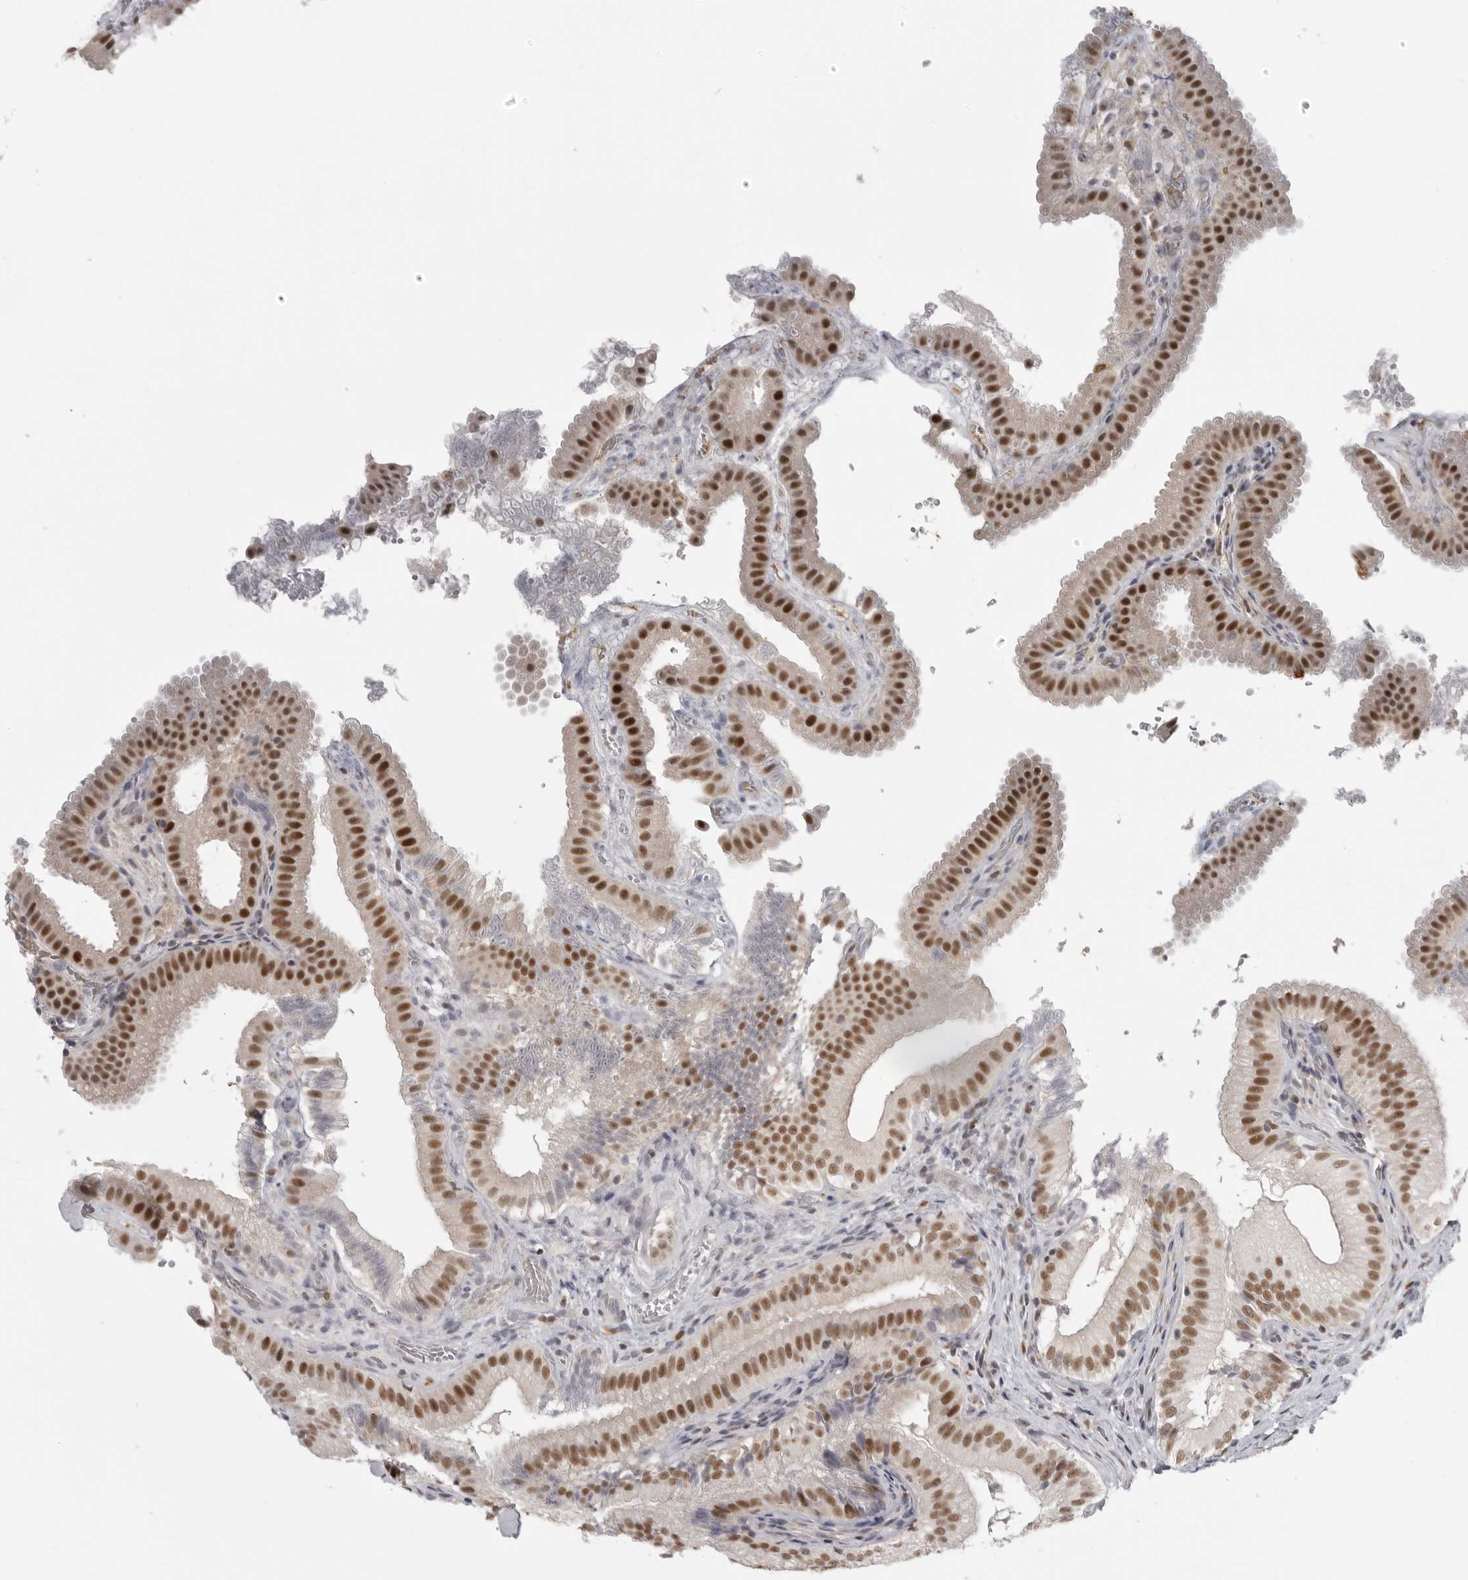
{"staining": {"intensity": "strong", "quantity": ">75%", "location": "nuclear"}, "tissue": "gallbladder", "cell_type": "Glandular cells", "image_type": "normal", "snomed": [{"axis": "morphology", "description": "Normal tissue, NOS"}, {"axis": "topography", "description": "Gallbladder"}], "caption": "Protein analysis of normal gallbladder displays strong nuclear expression in about >75% of glandular cells. Immunohistochemistry (ihc) stains the protein in brown and the nuclei are stained blue.", "gene": "PRDM10", "patient": {"sex": "female", "age": 30}}